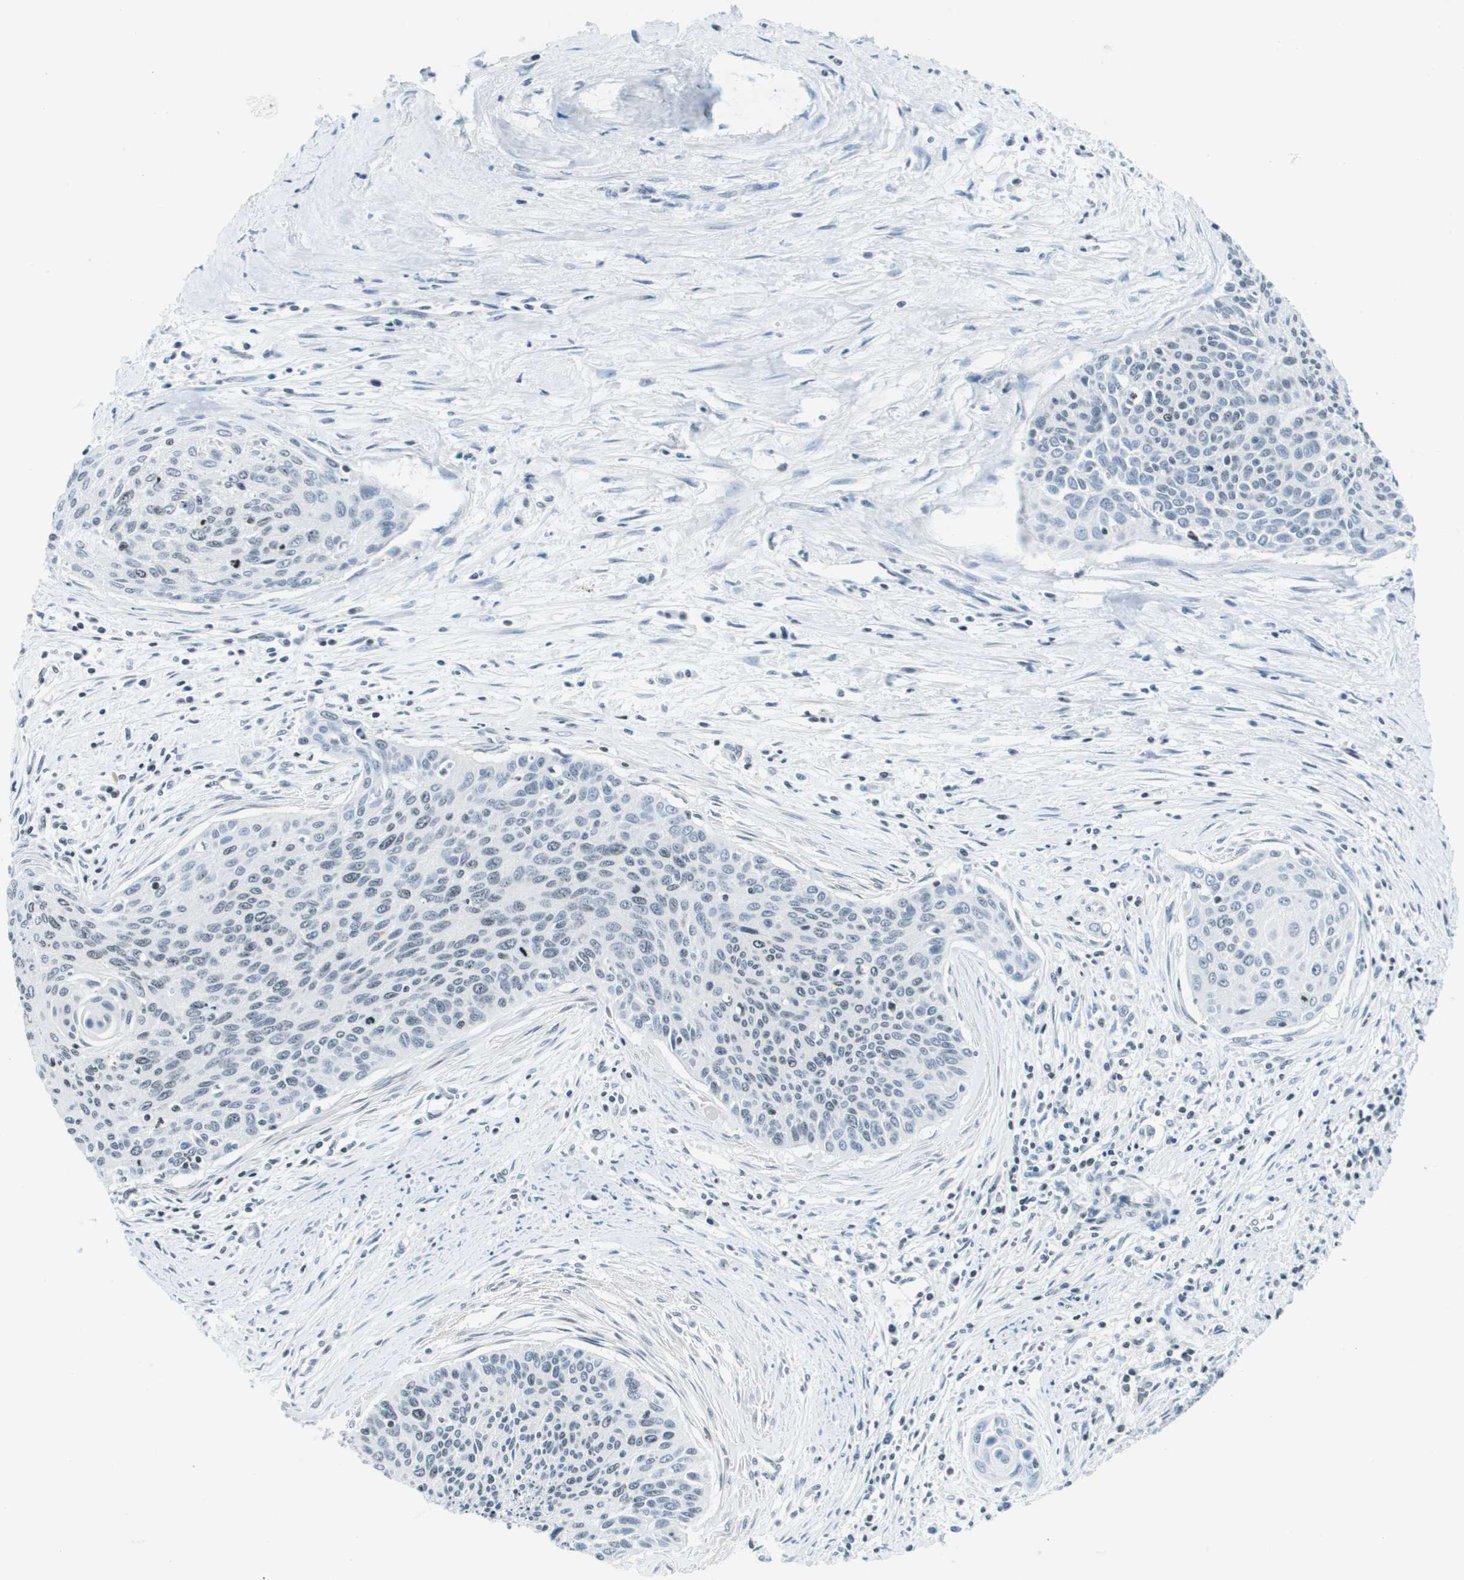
{"staining": {"intensity": "negative", "quantity": "none", "location": "none"}, "tissue": "cervical cancer", "cell_type": "Tumor cells", "image_type": "cancer", "snomed": [{"axis": "morphology", "description": "Squamous cell carcinoma, NOS"}, {"axis": "topography", "description": "Cervix"}], "caption": "Histopathology image shows no significant protein expression in tumor cells of cervical cancer.", "gene": "UVRAG", "patient": {"sex": "female", "age": 55}}